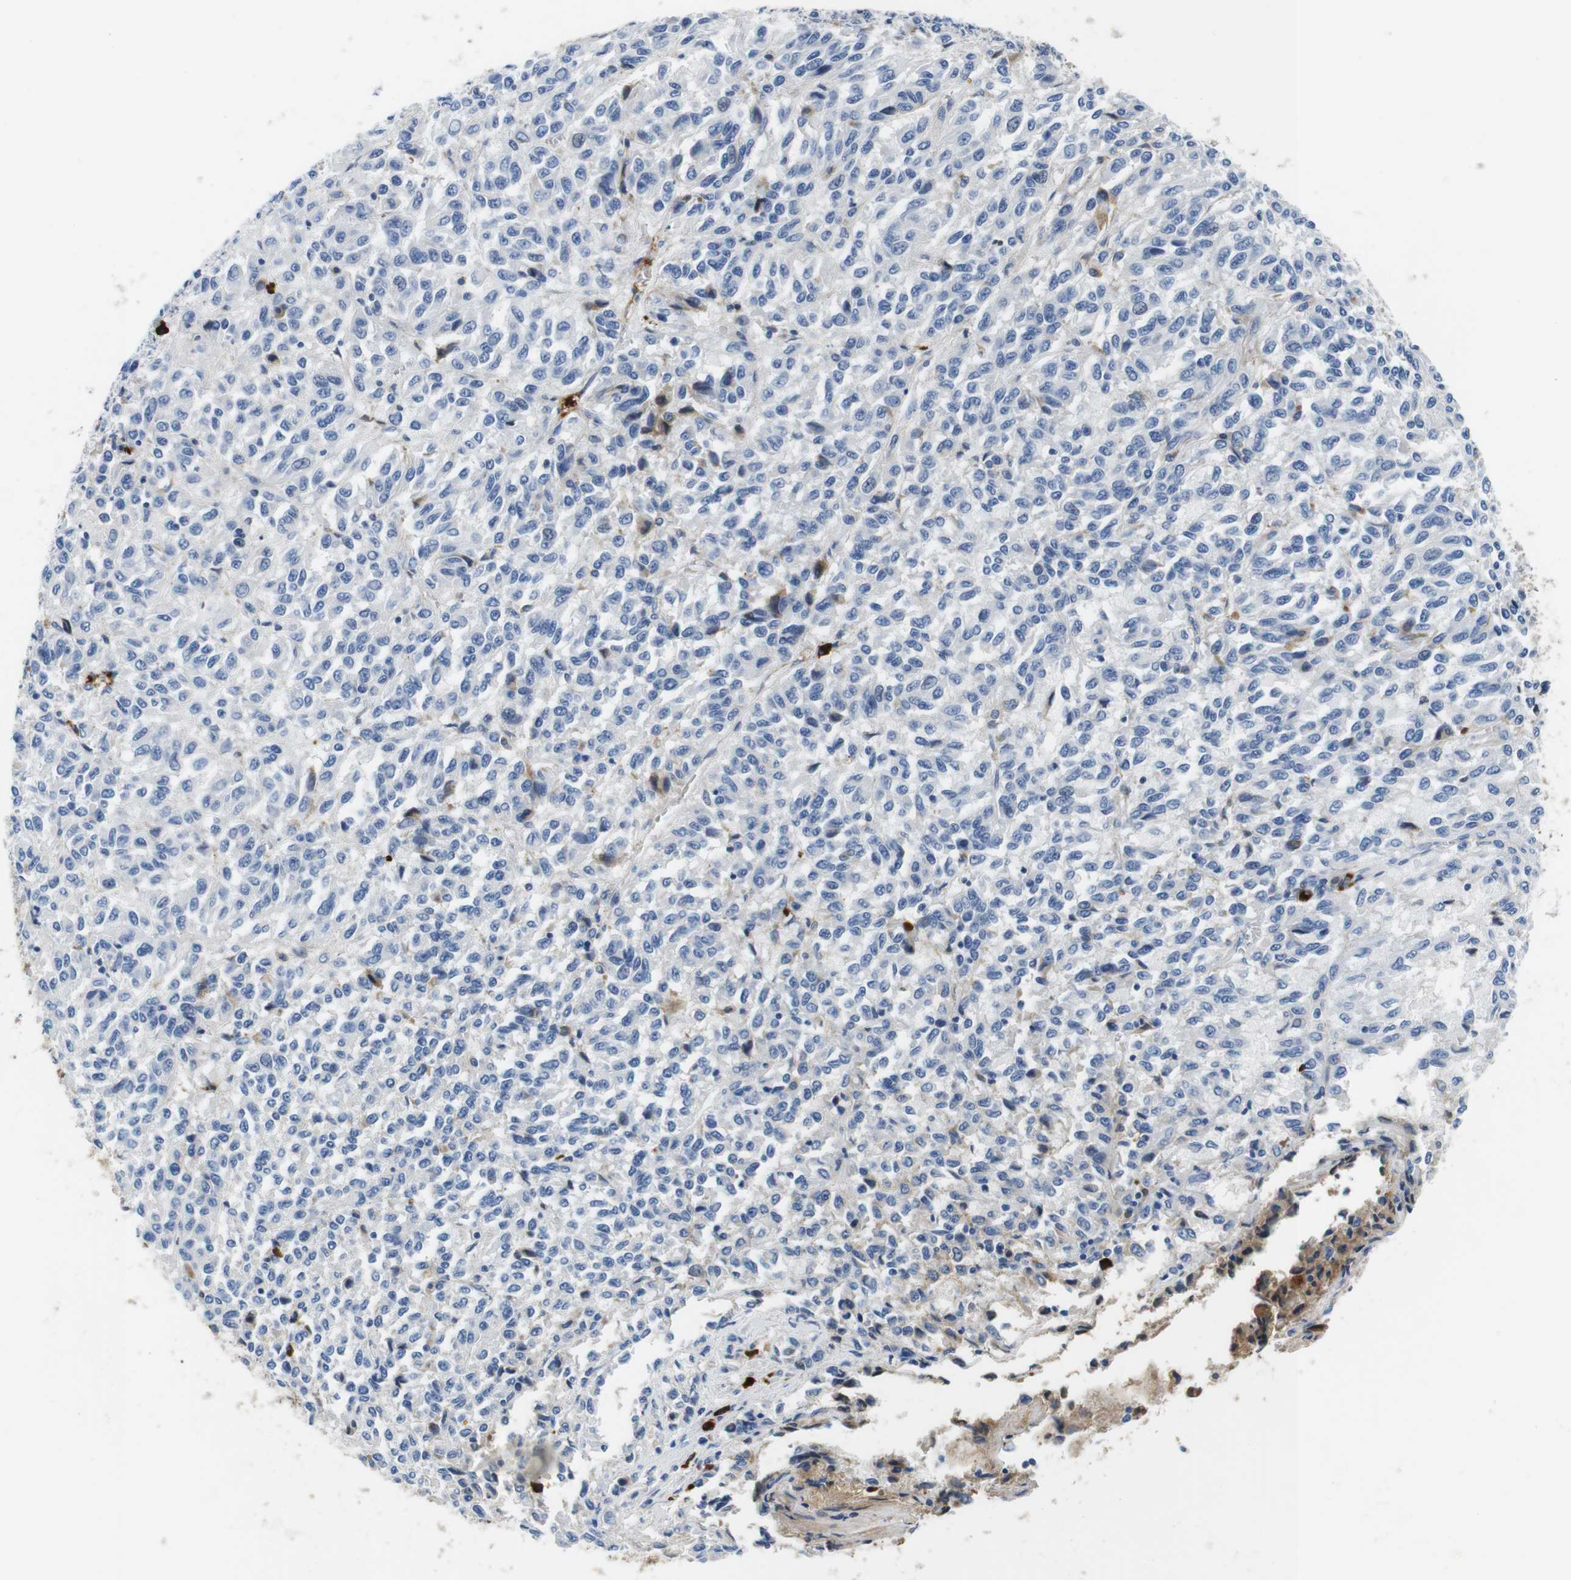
{"staining": {"intensity": "negative", "quantity": "none", "location": "none"}, "tissue": "melanoma", "cell_type": "Tumor cells", "image_type": "cancer", "snomed": [{"axis": "morphology", "description": "Malignant melanoma, Metastatic site"}, {"axis": "topography", "description": "Lung"}], "caption": "This image is of melanoma stained with immunohistochemistry (IHC) to label a protein in brown with the nuclei are counter-stained blue. There is no expression in tumor cells.", "gene": "IGKC", "patient": {"sex": "male", "age": 64}}